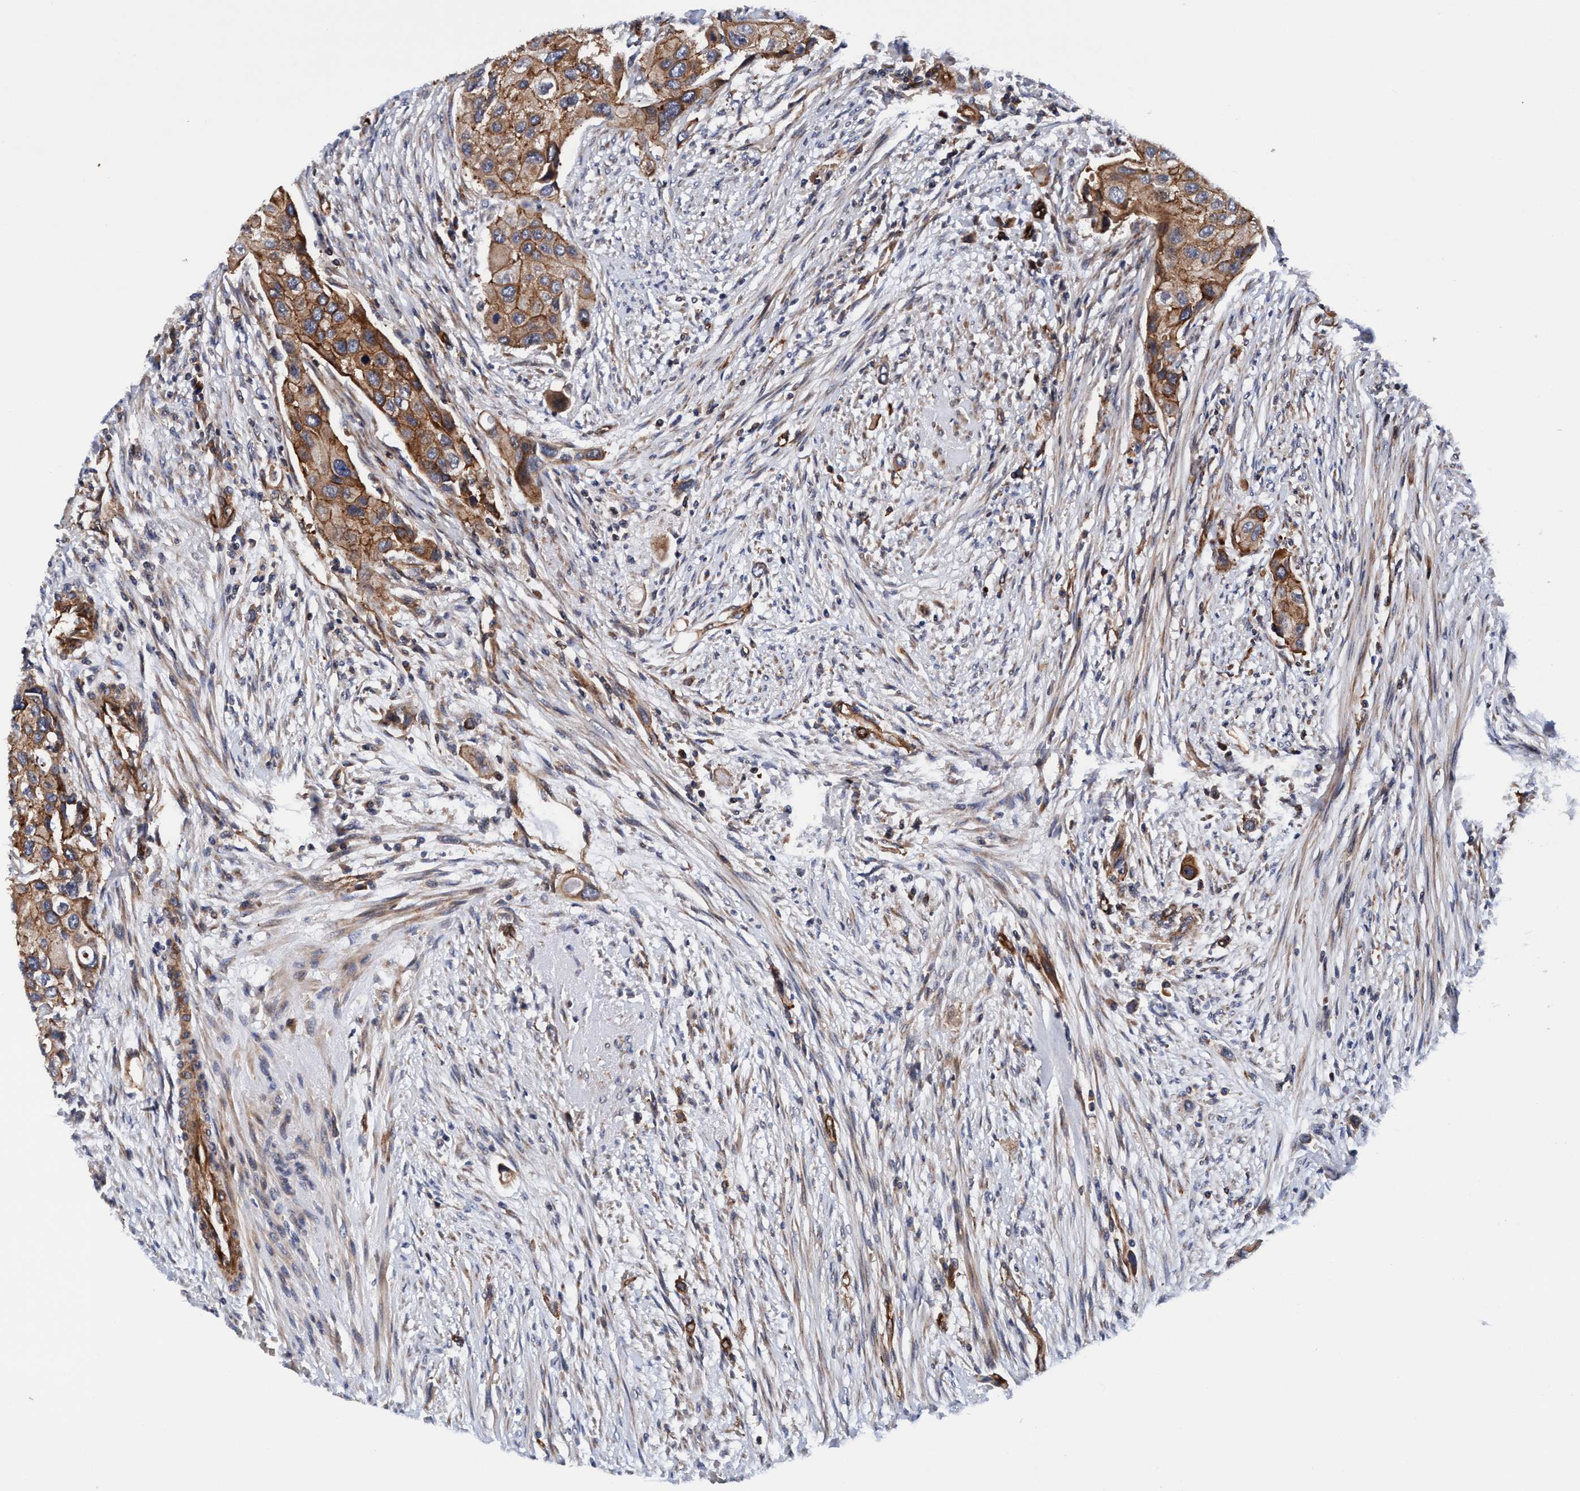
{"staining": {"intensity": "moderate", "quantity": ">75%", "location": "cytoplasmic/membranous"}, "tissue": "urothelial cancer", "cell_type": "Tumor cells", "image_type": "cancer", "snomed": [{"axis": "morphology", "description": "Urothelial carcinoma, High grade"}, {"axis": "topography", "description": "Urinary bladder"}], "caption": "Urothelial cancer stained for a protein (brown) displays moderate cytoplasmic/membranous positive staining in approximately >75% of tumor cells.", "gene": "MCM3AP", "patient": {"sex": "female", "age": 56}}